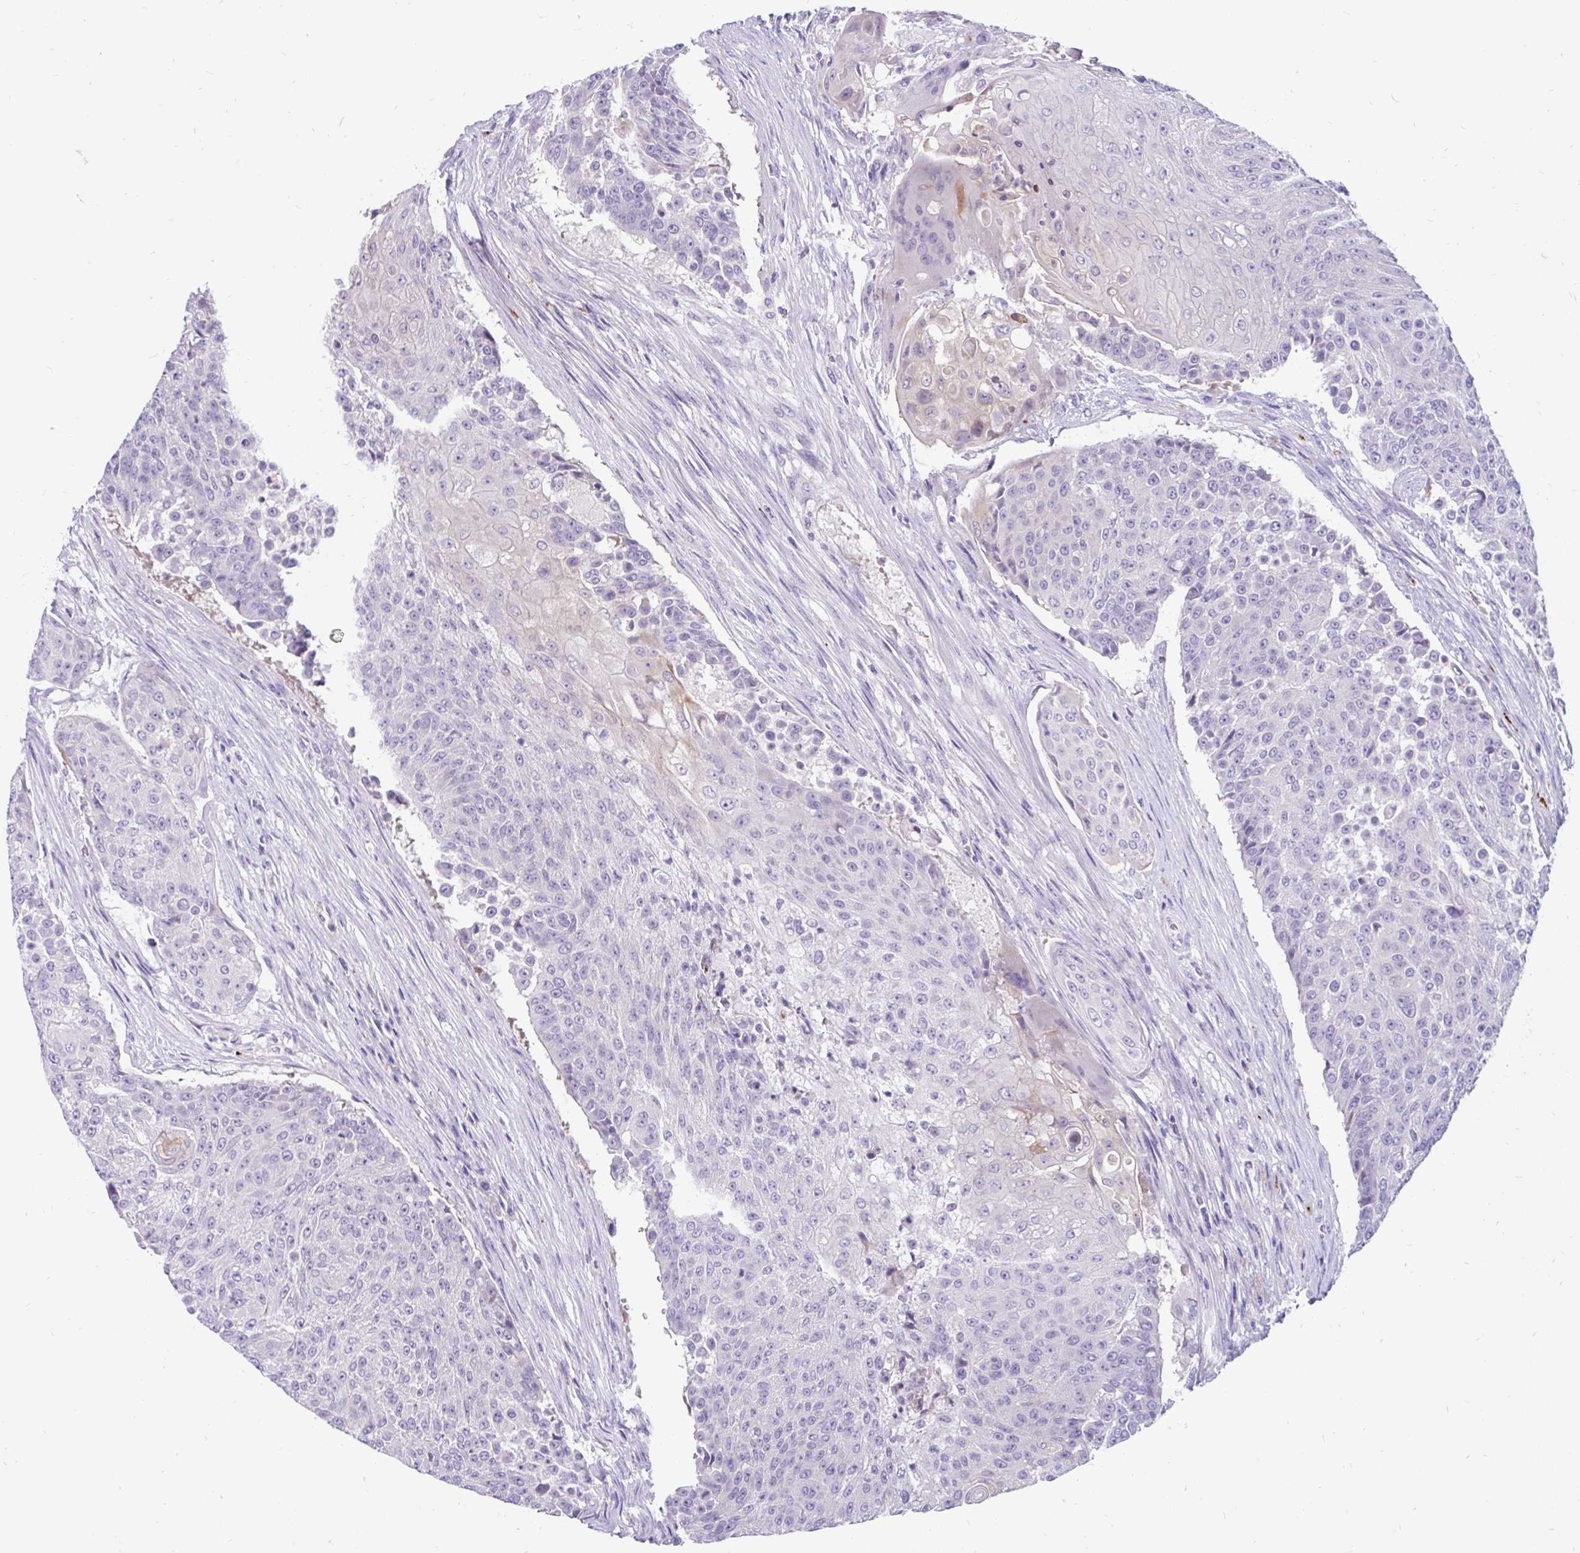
{"staining": {"intensity": "negative", "quantity": "none", "location": "none"}, "tissue": "urothelial cancer", "cell_type": "Tumor cells", "image_type": "cancer", "snomed": [{"axis": "morphology", "description": "Urothelial carcinoma, High grade"}, {"axis": "topography", "description": "Urinary bladder"}], "caption": "High magnification brightfield microscopy of urothelial cancer stained with DAB (brown) and counterstained with hematoxylin (blue): tumor cells show no significant expression.", "gene": "KIAA2013", "patient": {"sex": "female", "age": 63}}